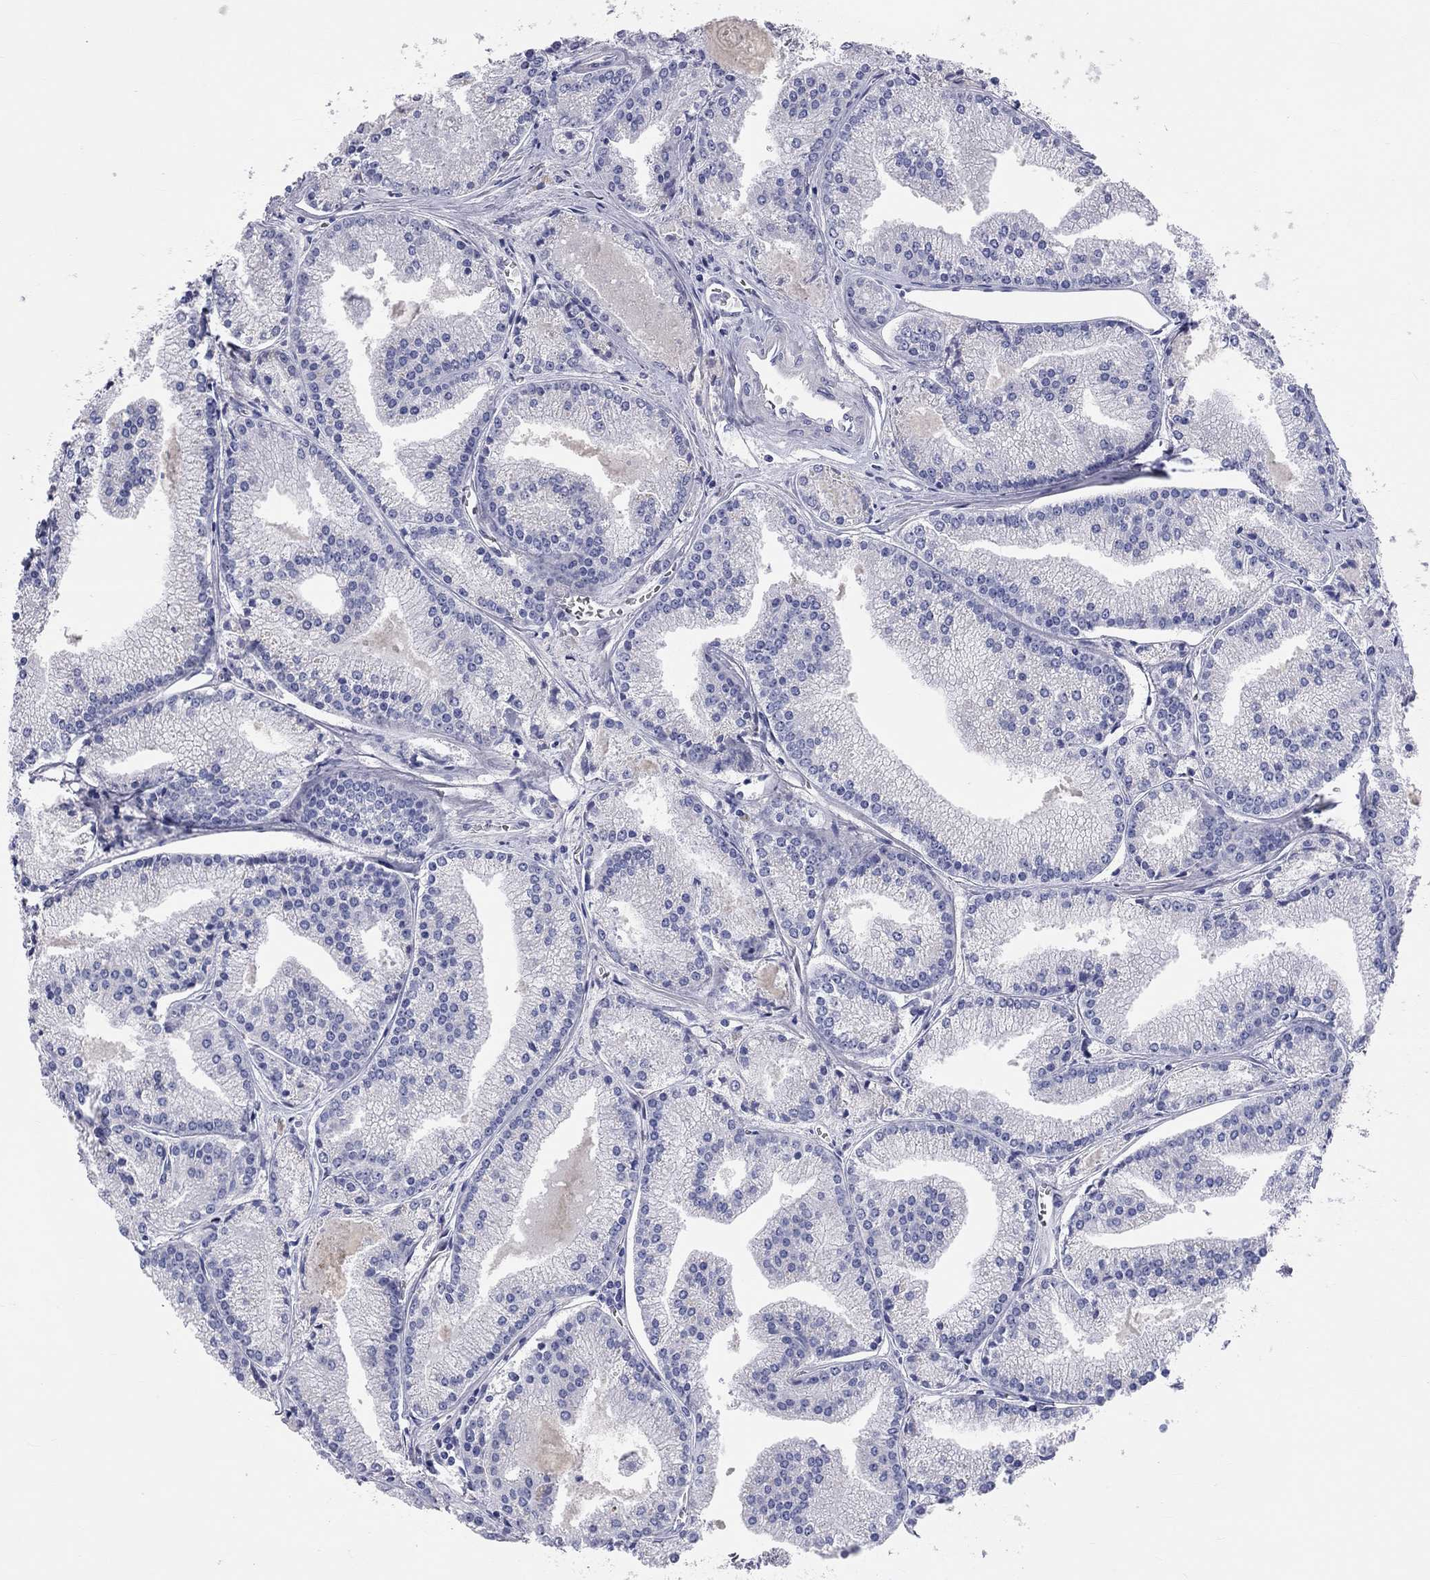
{"staining": {"intensity": "negative", "quantity": "none", "location": "none"}, "tissue": "prostate cancer", "cell_type": "Tumor cells", "image_type": "cancer", "snomed": [{"axis": "morphology", "description": "Adenocarcinoma, NOS"}, {"axis": "topography", "description": "Prostate"}], "caption": "An immunohistochemistry (IHC) photomicrograph of prostate cancer is shown. There is no staining in tumor cells of prostate cancer.", "gene": "ST7L", "patient": {"sex": "male", "age": 72}}